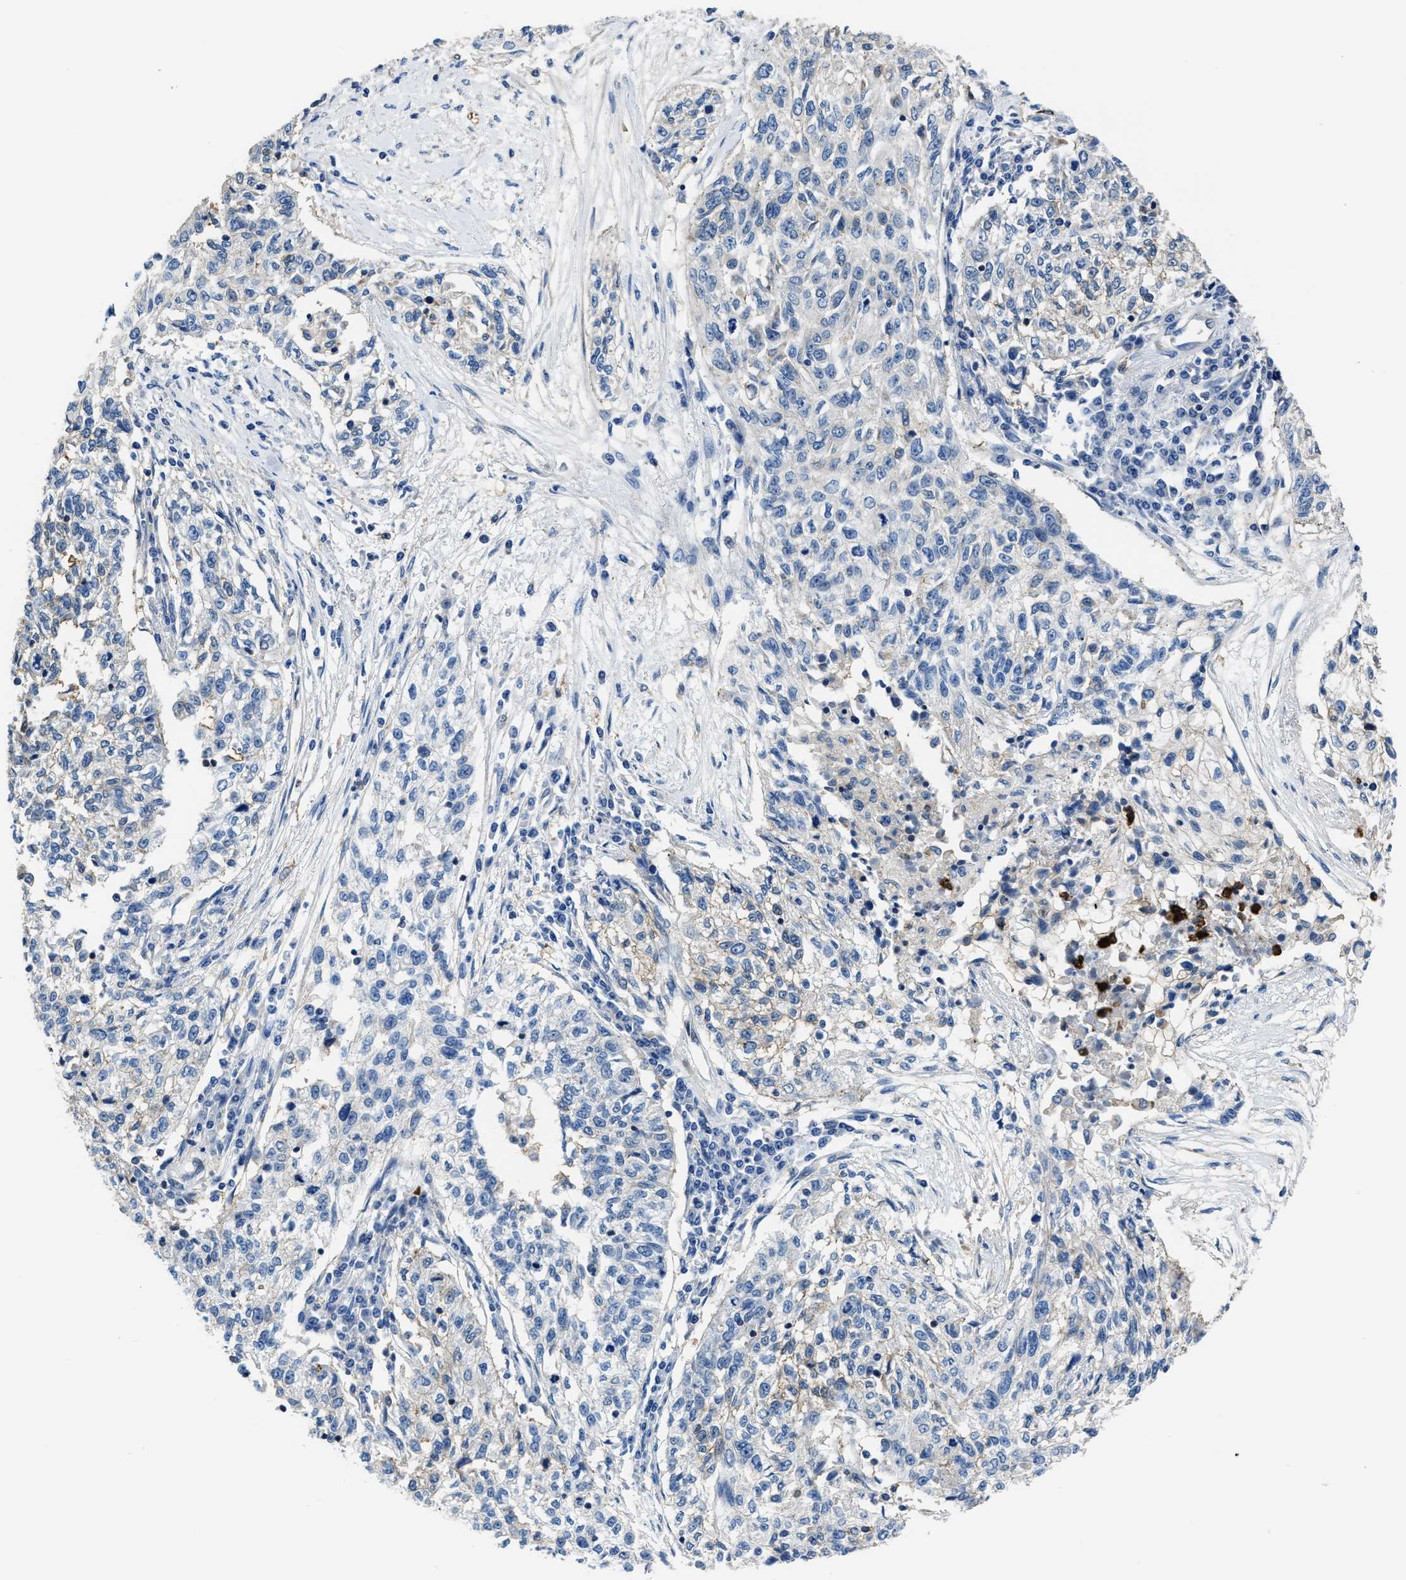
{"staining": {"intensity": "weak", "quantity": "<25%", "location": "cytoplasmic/membranous"}, "tissue": "cervical cancer", "cell_type": "Tumor cells", "image_type": "cancer", "snomed": [{"axis": "morphology", "description": "Squamous cell carcinoma, NOS"}, {"axis": "topography", "description": "Cervix"}], "caption": "The histopathology image demonstrates no staining of tumor cells in cervical cancer.", "gene": "TRAF6", "patient": {"sex": "female", "age": 57}}